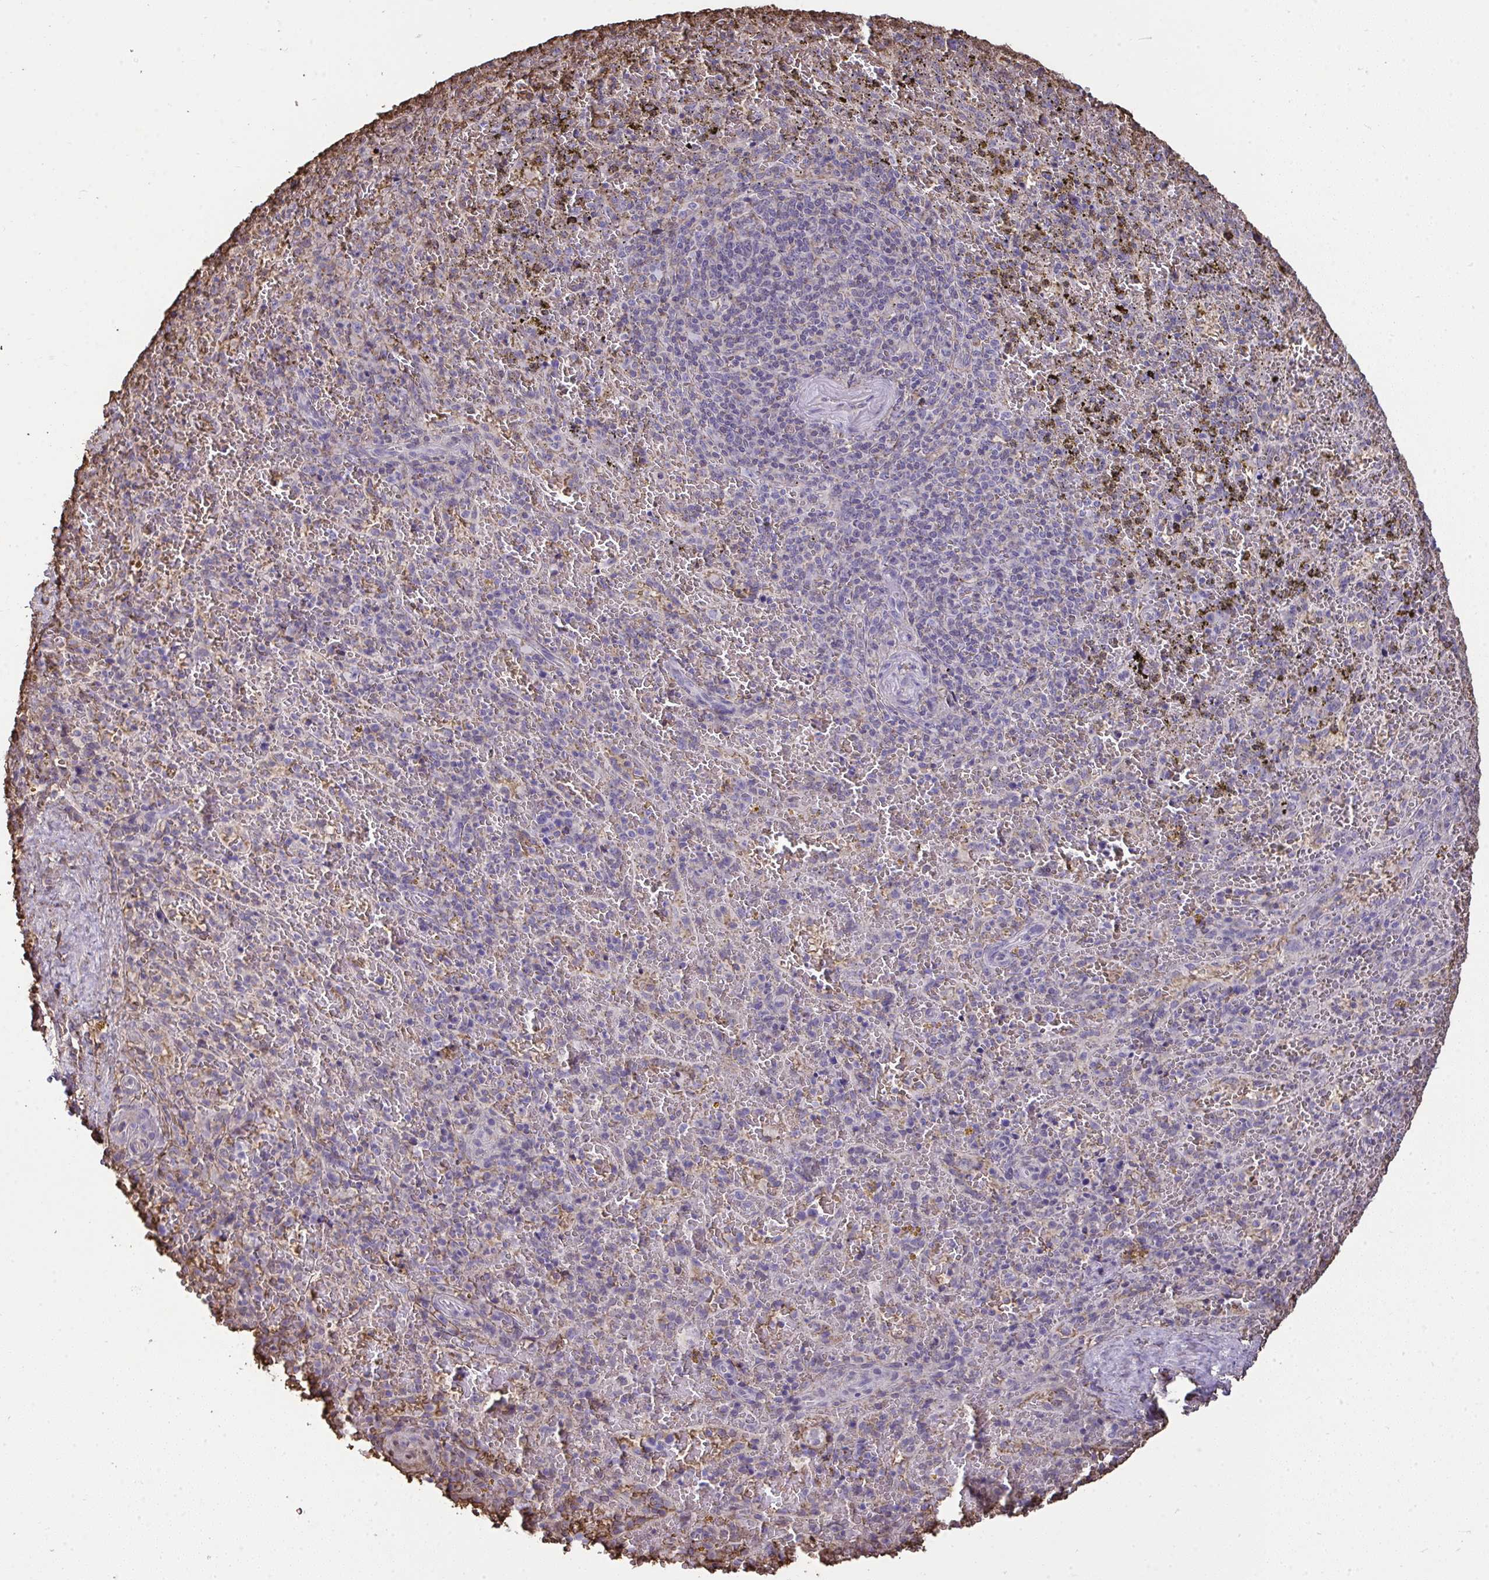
{"staining": {"intensity": "negative", "quantity": "none", "location": "none"}, "tissue": "spleen", "cell_type": "Cells in red pulp", "image_type": "normal", "snomed": [{"axis": "morphology", "description": "Normal tissue, NOS"}, {"axis": "topography", "description": "Spleen"}], "caption": "Cells in red pulp show no significant expression in benign spleen. (DAB immunohistochemistry (IHC) with hematoxylin counter stain).", "gene": "ANXA5", "patient": {"sex": "female", "age": 50}}